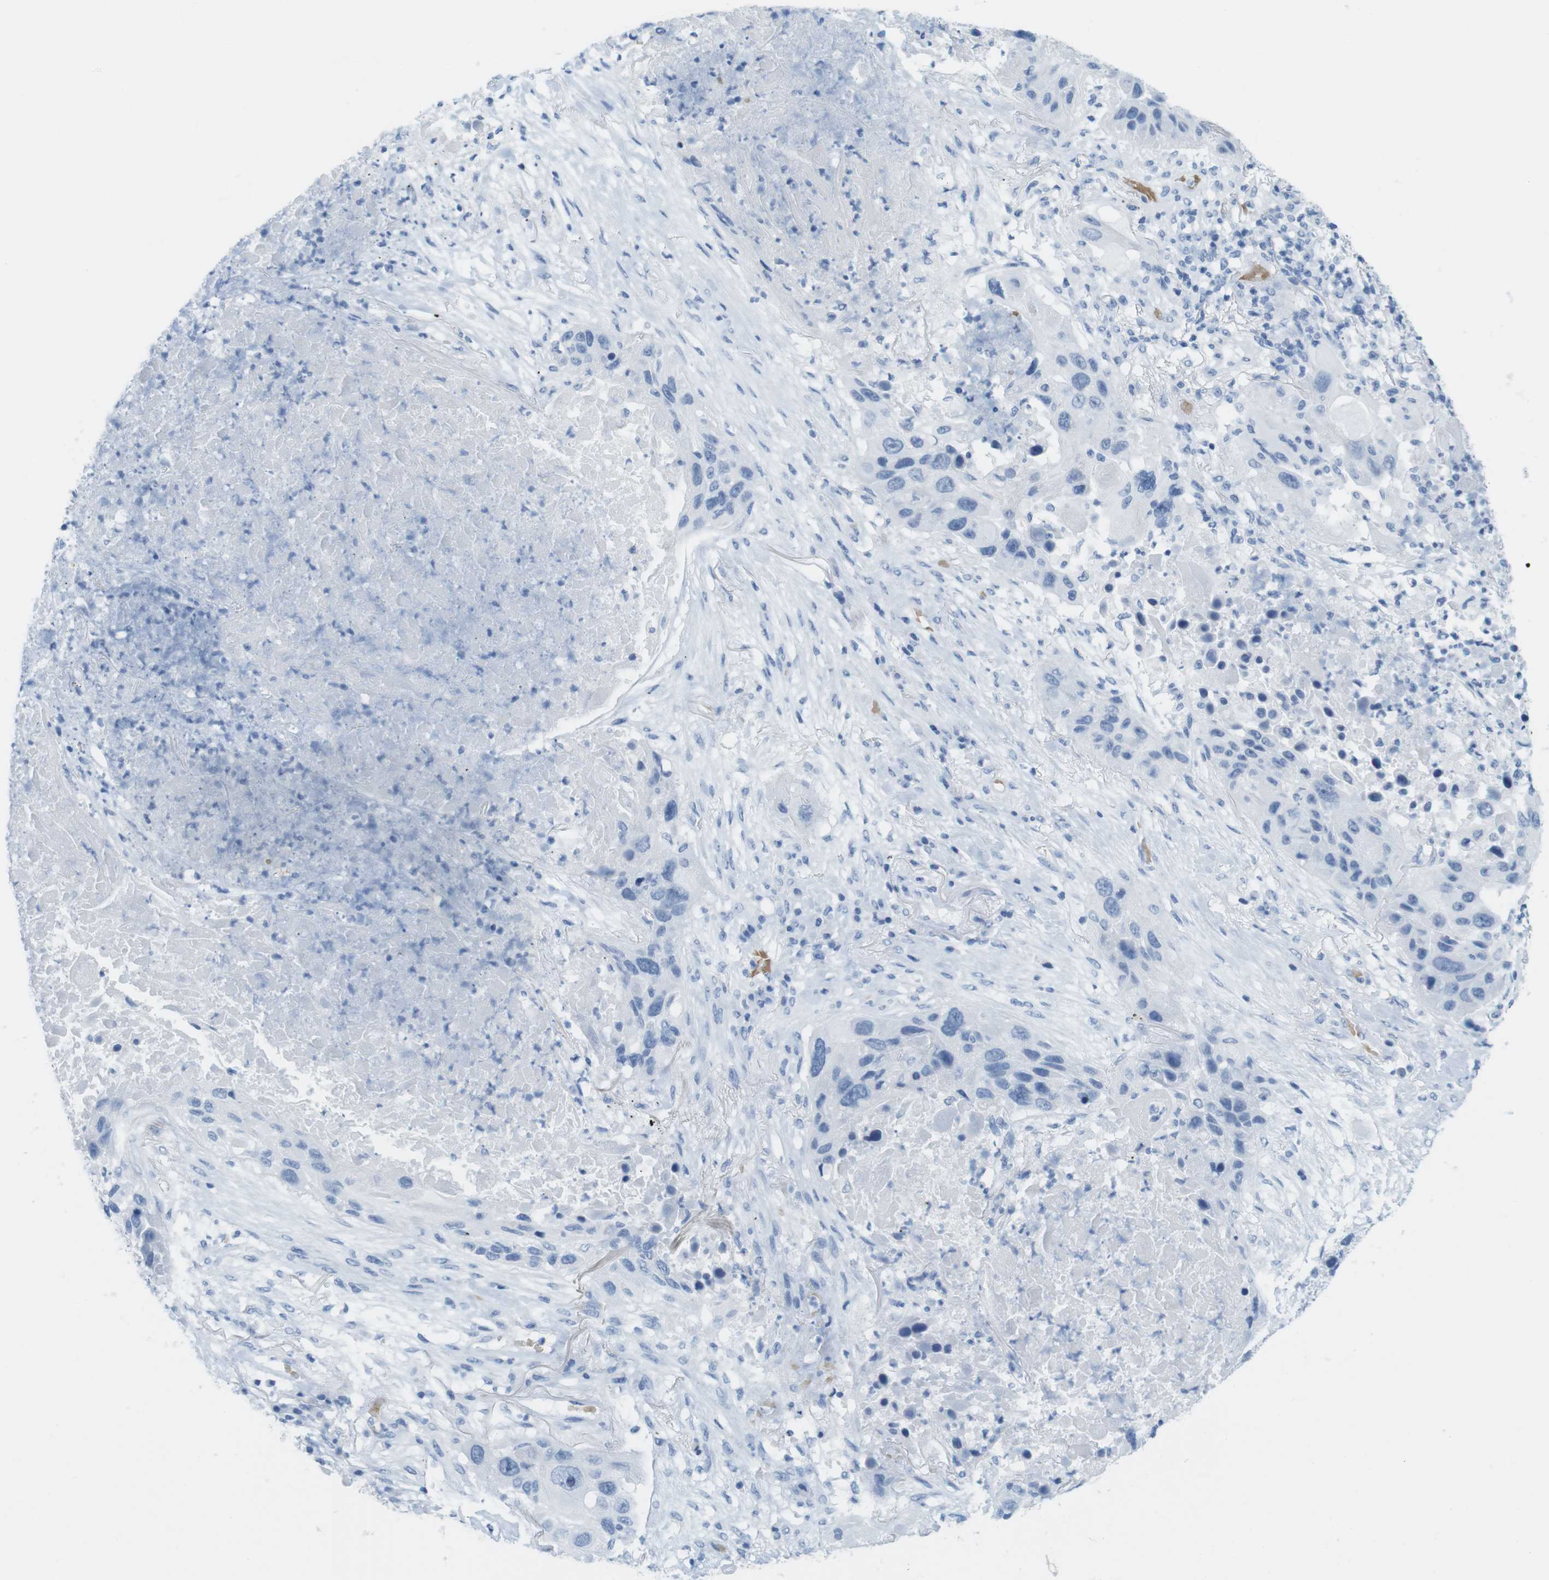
{"staining": {"intensity": "negative", "quantity": "none", "location": "none"}, "tissue": "lung cancer", "cell_type": "Tumor cells", "image_type": "cancer", "snomed": [{"axis": "morphology", "description": "Squamous cell carcinoma, NOS"}, {"axis": "topography", "description": "Lung"}], "caption": "Immunohistochemistry (IHC) photomicrograph of lung cancer stained for a protein (brown), which reveals no positivity in tumor cells. Nuclei are stained in blue.", "gene": "TNNT2", "patient": {"sex": "male", "age": 57}}